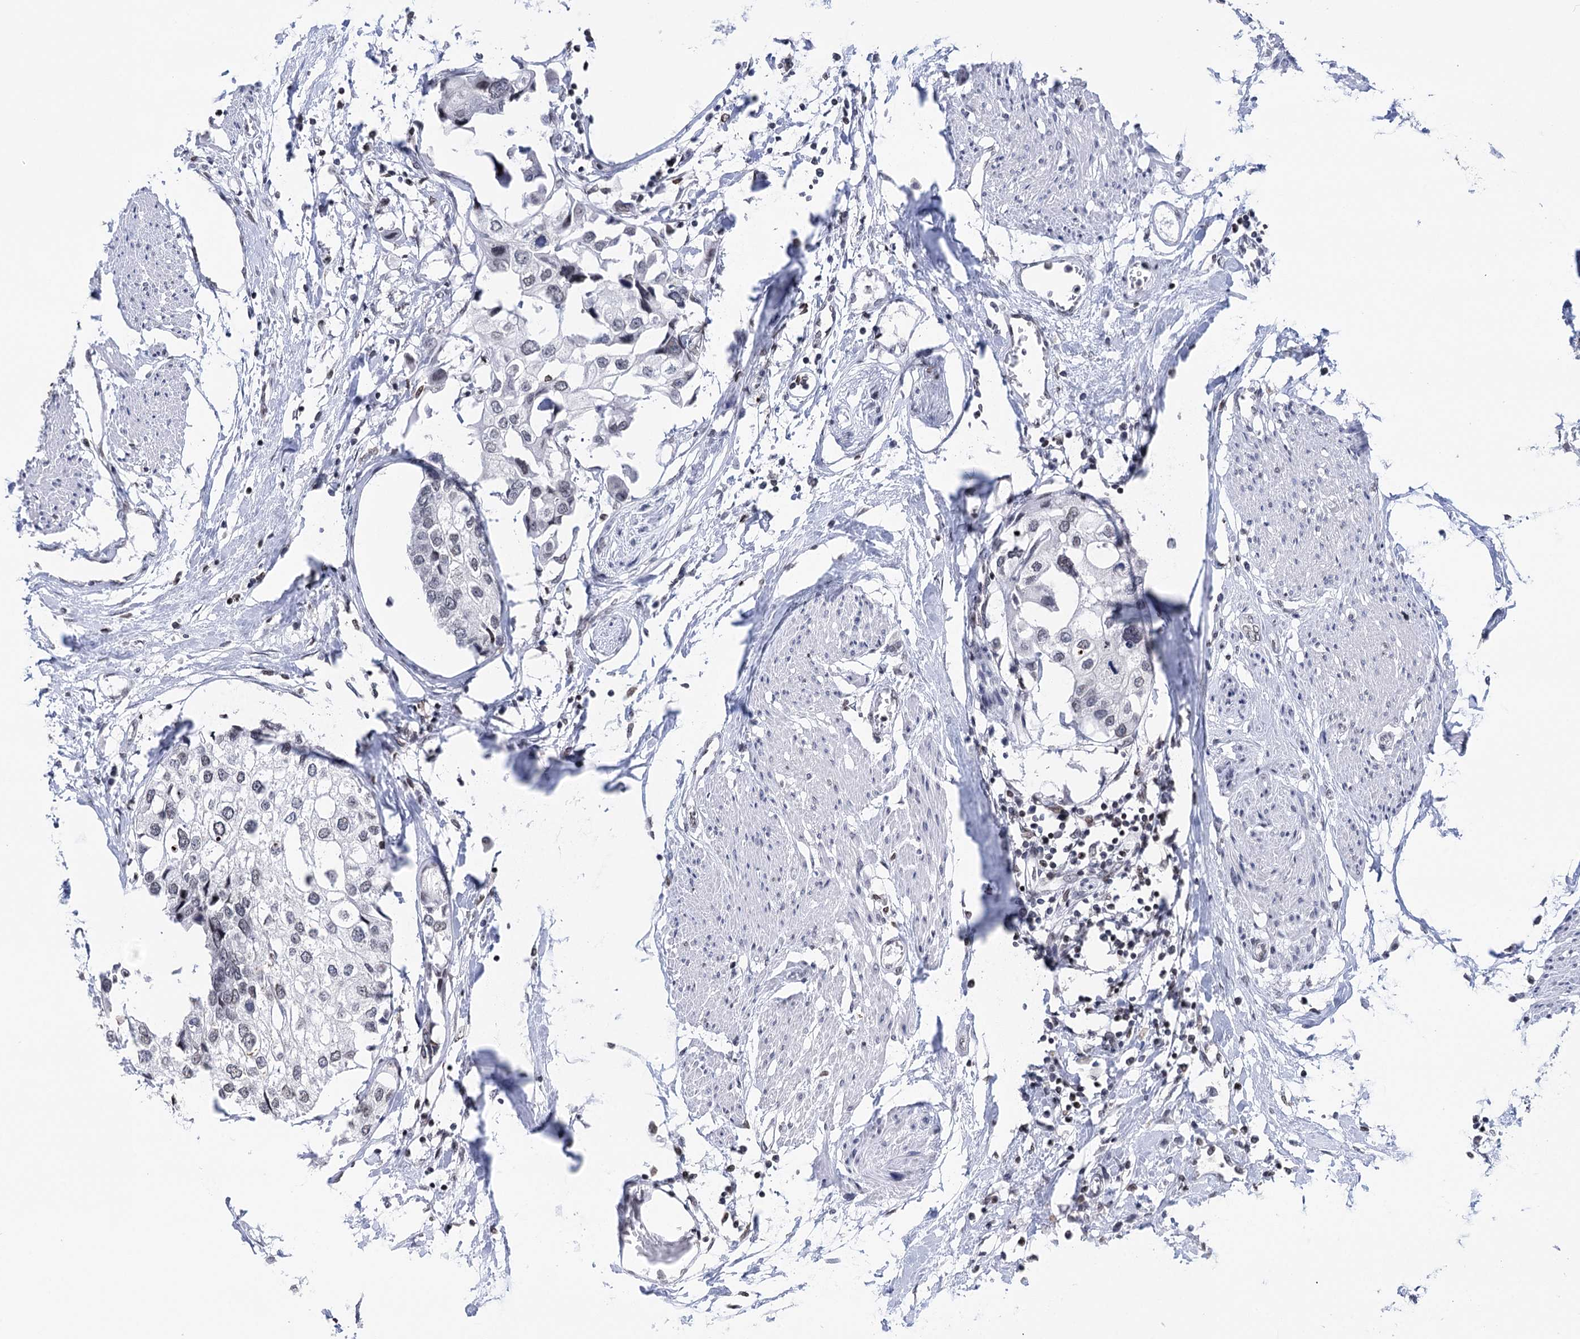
{"staining": {"intensity": "negative", "quantity": "none", "location": "none"}, "tissue": "urothelial cancer", "cell_type": "Tumor cells", "image_type": "cancer", "snomed": [{"axis": "morphology", "description": "Urothelial carcinoma, High grade"}, {"axis": "topography", "description": "Urinary bladder"}], "caption": "Tumor cells show no significant staining in high-grade urothelial carcinoma.", "gene": "CCDC77", "patient": {"sex": "male", "age": 64}}